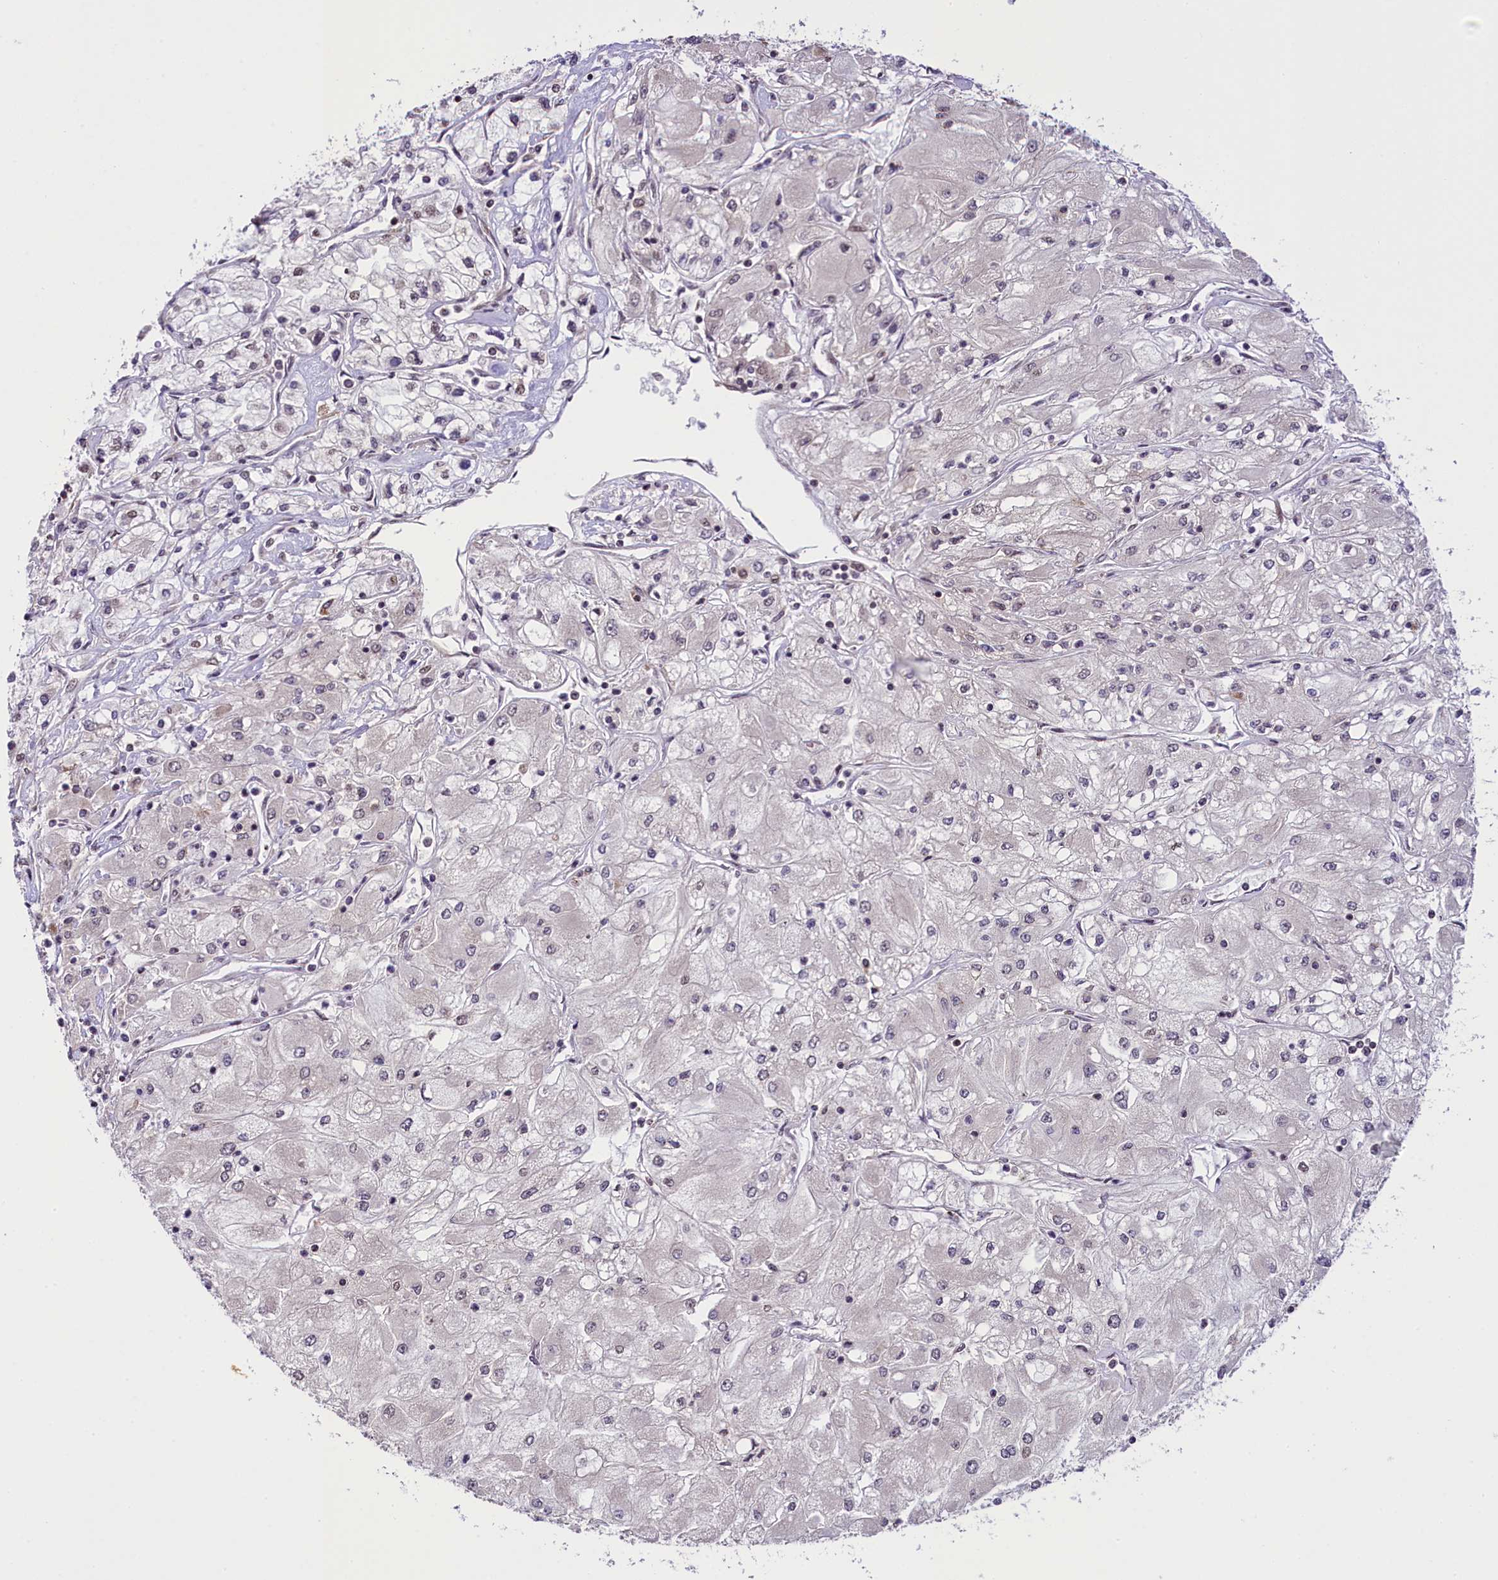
{"staining": {"intensity": "negative", "quantity": "none", "location": "none"}, "tissue": "renal cancer", "cell_type": "Tumor cells", "image_type": "cancer", "snomed": [{"axis": "morphology", "description": "Adenocarcinoma, NOS"}, {"axis": "topography", "description": "Kidney"}], "caption": "The immunohistochemistry histopathology image has no significant expression in tumor cells of renal cancer (adenocarcinoma) tissue.", "gene": "RBBP8", "patient": {"sex": "male", "age": 80}}